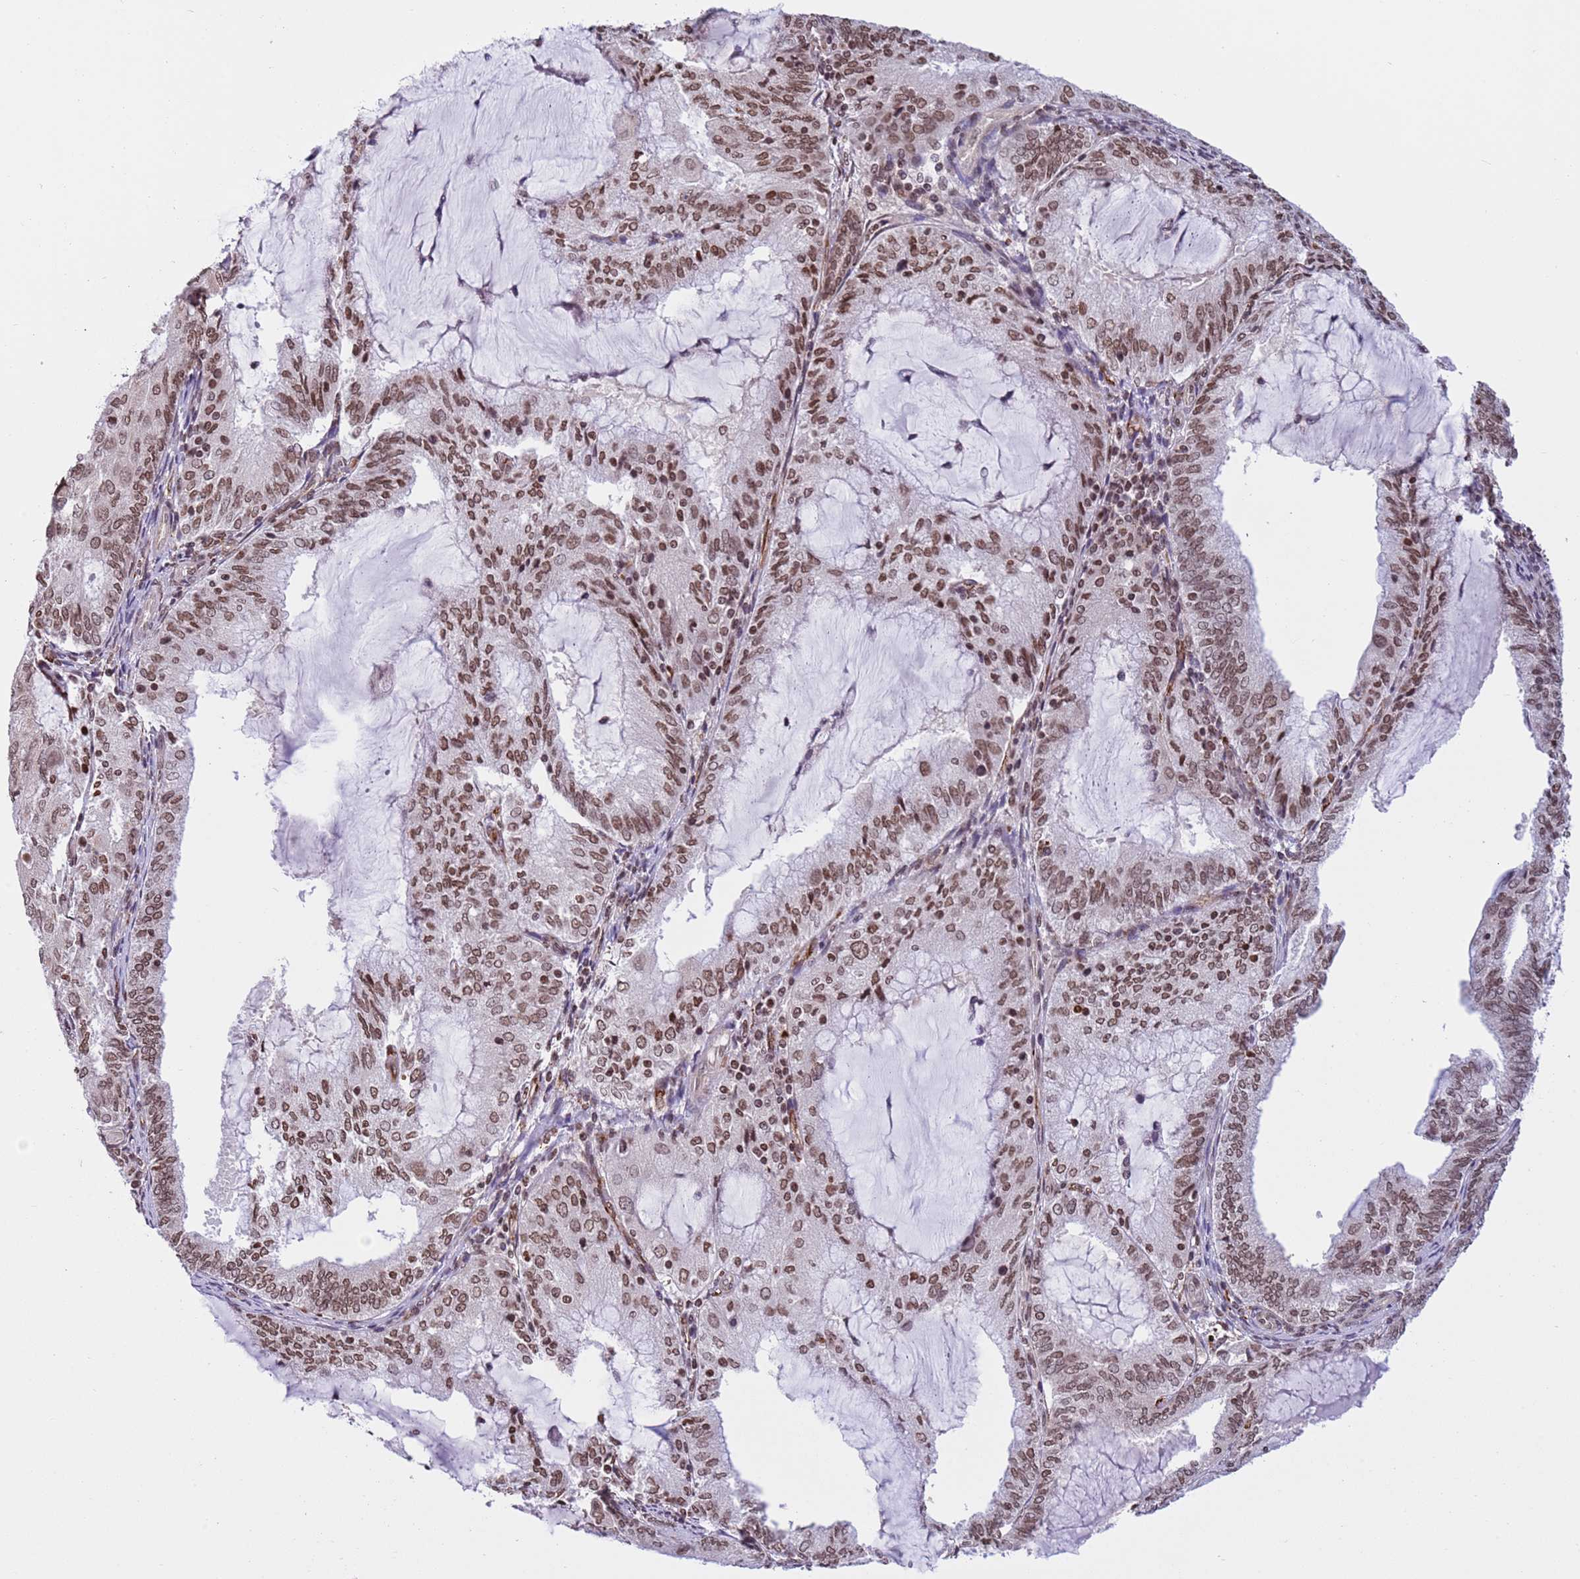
{"staining": {"intensity": "moderate", "quantity": ">75%", "location": "nuclear"}, "tissue": "endometrial cancer", "cell_type": "Tumor cells", "image_type": "cancer", "snomed": [{"axis": "morphology", "description": "Adenocarcinoma, NOS"}, {"axis": "topography", "description": "Endometrium"}], "caption": "Immunohistochemistry (IHC) of human endometrial adenocarcinoma shows medium levels of moderate nuclear staining in about >75% of tumor cells.", "gene": "NRIP1", "patient": {"sex": "female", "age": 81}}